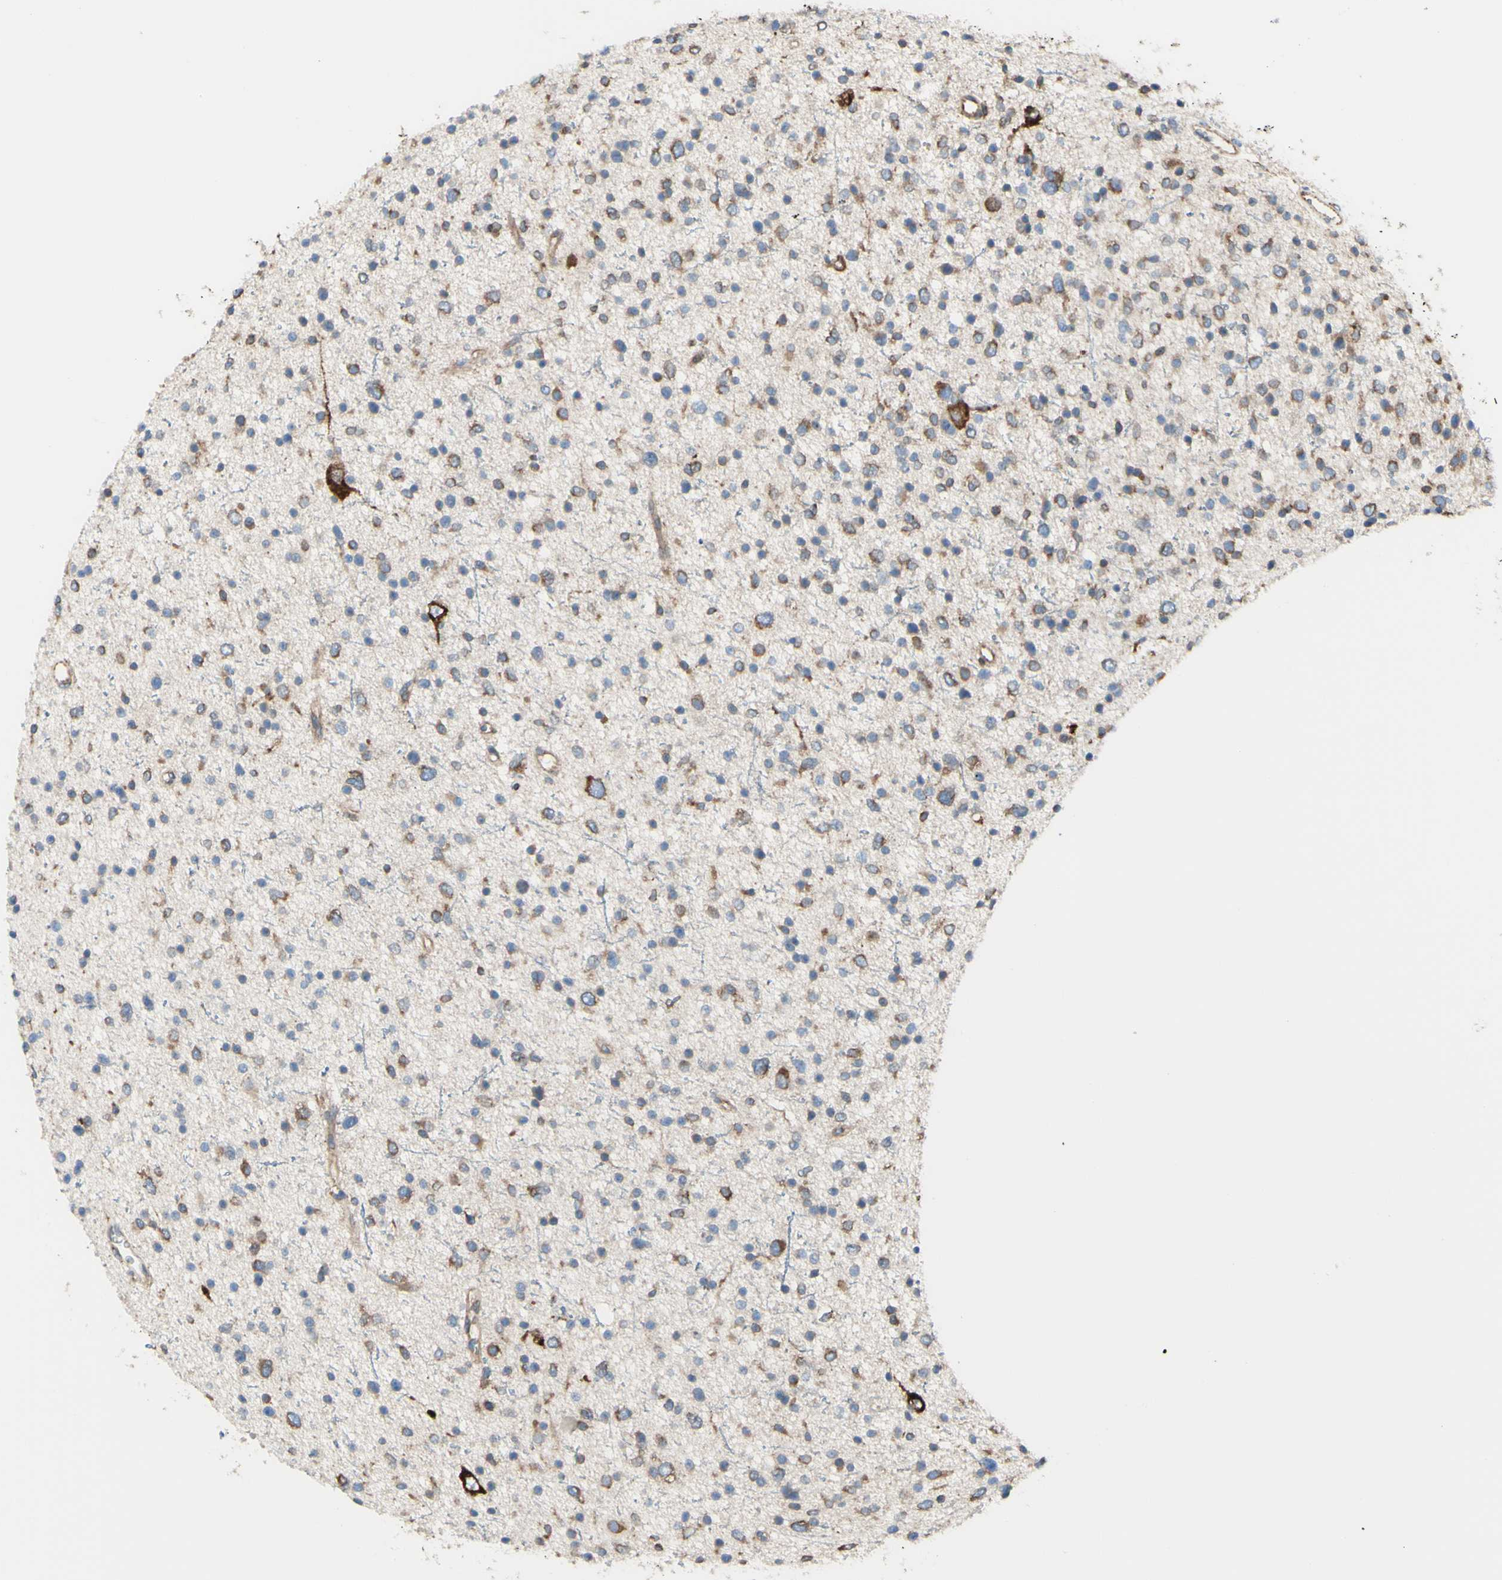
{"staining": {"intensity": "moderate", "quantity": ">75%", "location": "cytoplasmic/membranous"}, "tissue": "glioma", "cell_type": "Tumor cells", "image_type": "cancer", "snomed": [{"axis": "morphology", "description": "Glioma, malignant, Low grade"}, {"axis": "topography", "description": "Brain"}], "caption": "Protein expression by immunohistochemistry reveals moderate cytoplasmic/membranous expression in about >75% of tumor cells in glioma.", "gene": "DNAJB11", "patient": {"sex": "female", "age": 37}}